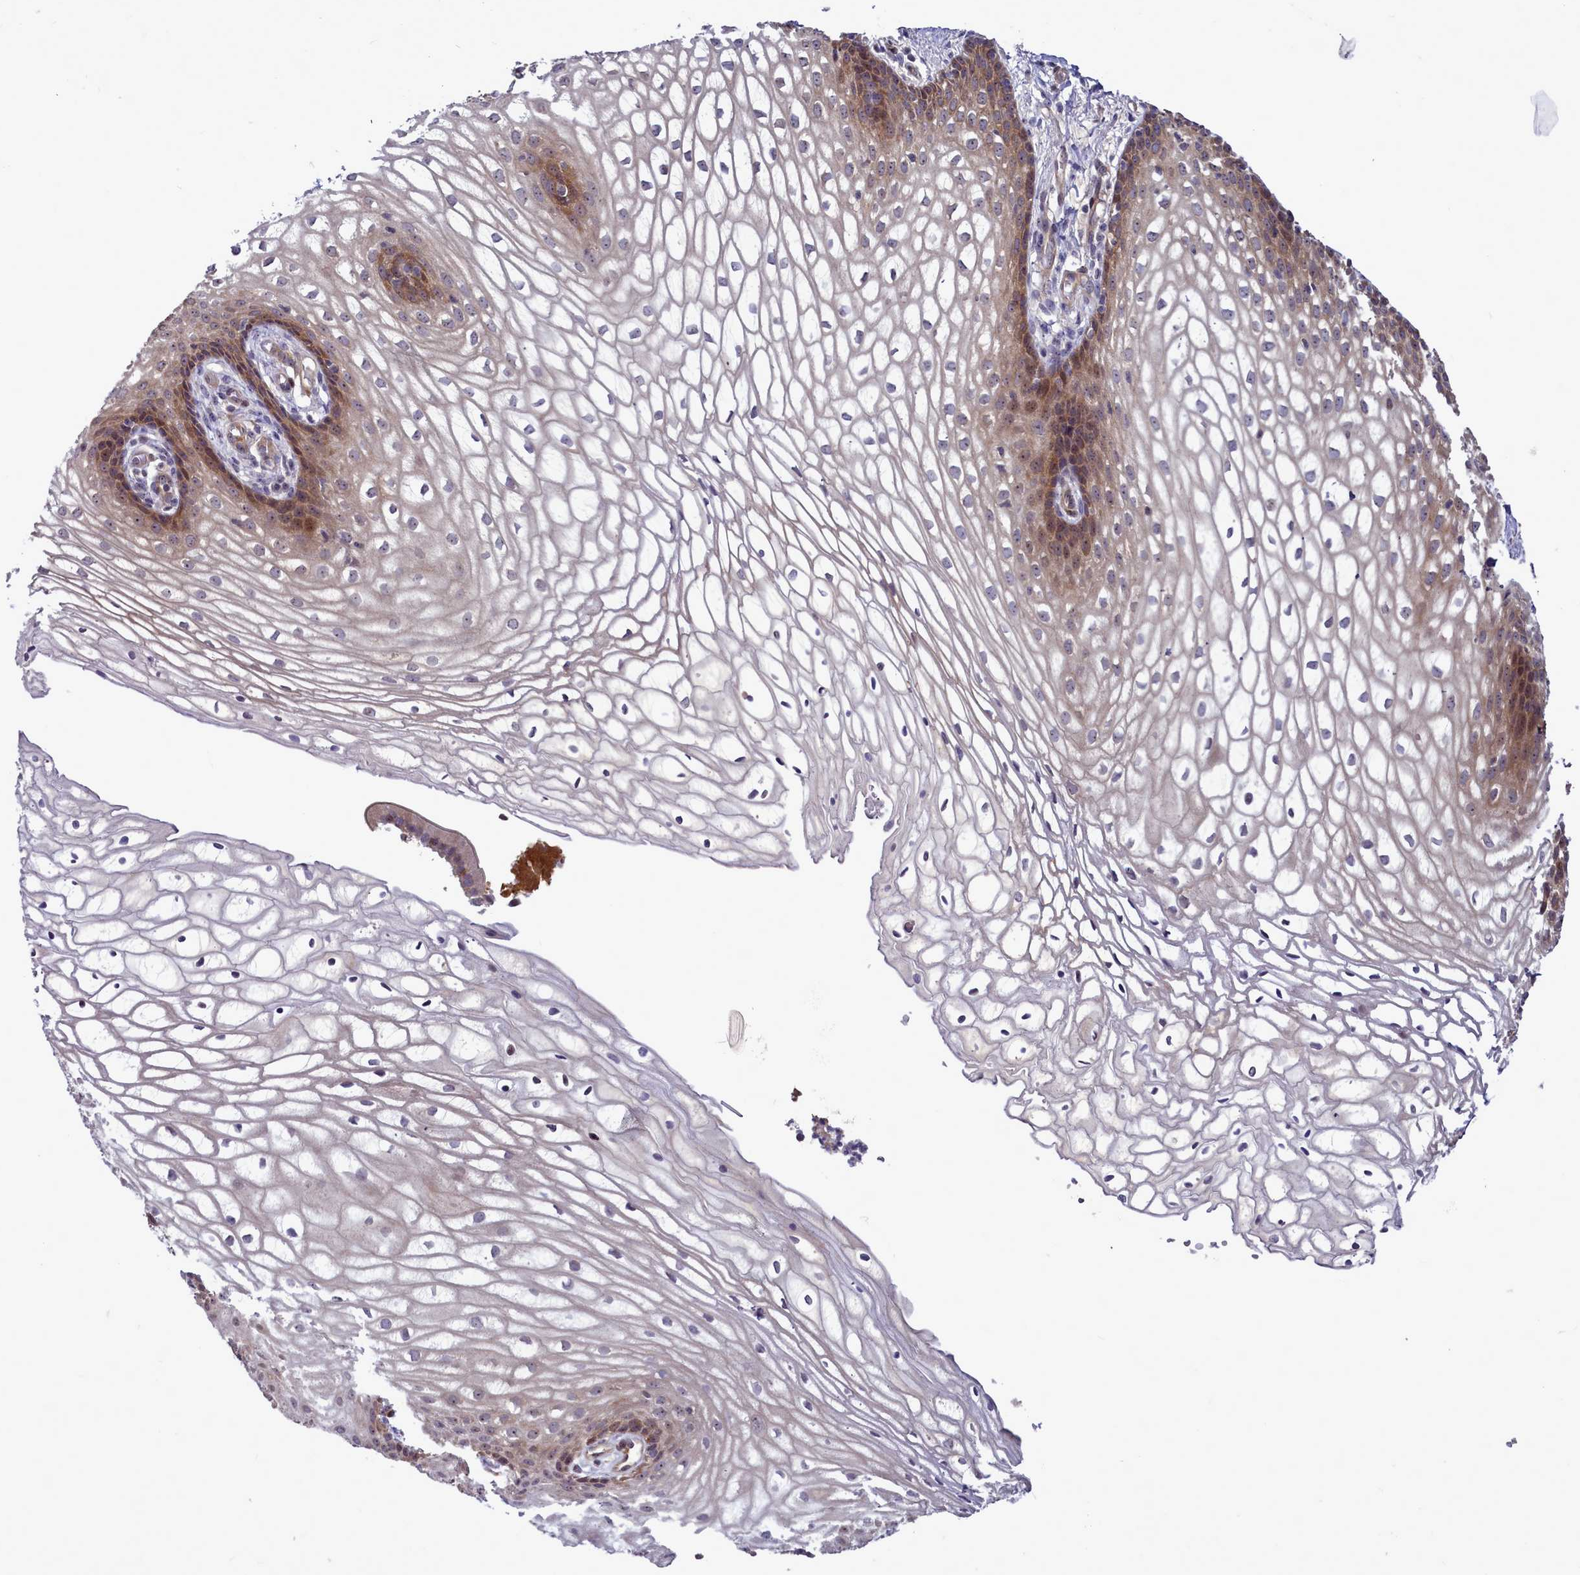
{"staining": {"intensity": "moderate", "quantity": "25%-75%", "location": "cytoplasmic/membranous"}, "tissue": "vagina", "cell_type": "Squamous epithelial cells", "image_type": "normal", "snomed": [{"axis": "morphology", "description": "Normal tissue, NOS"}, {"axis": "topography", "description": "Vagina"}], "caption": "DAB immunohistochemical staining of normal vagina exhibits moderate cytoplasmic/membranous protein expression in about 25%-75% of squamous epithelial cells. The staining was performed using DAB (3,3'-diaminobenzidine), with brown indicating positive protein expression. Nuclei are stained blue with hematoxylin.", "gene": "BCAR1", "patient": {"sex": "female", "age": 60}}